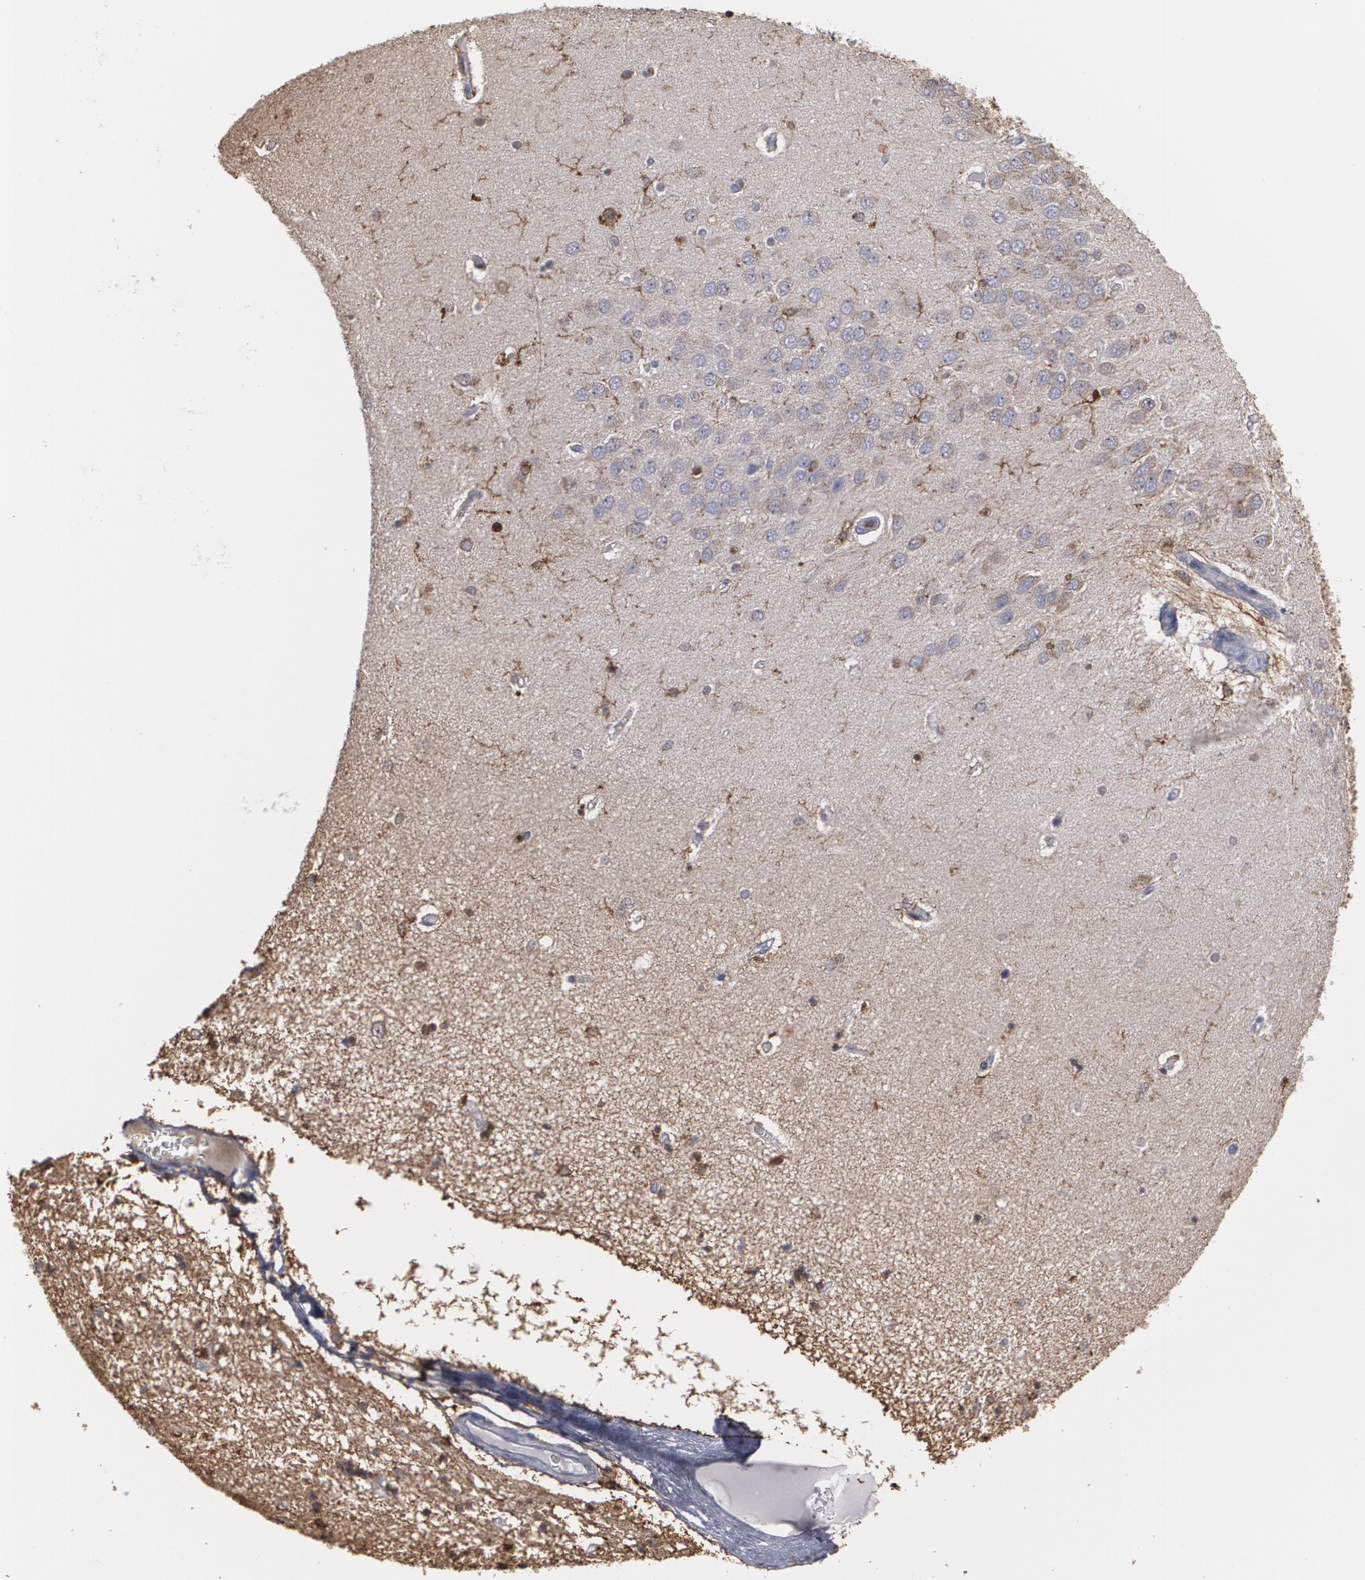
{"staining": {"intensity": "moderate", "quantity": ">75%", "location": "cytoplasmic/membranous"}, "tissue": "hippocampus", "cell_type": "Glial cells", "image_type": "normal", "snomed": [{"axis": "morphology", "description": "Normal tissue, NOS"}, {"axis": "topography", "description": "Hippocampus"}], "caption": "Glial cells display medium levels of moderate cytoplasmic/membranous staining in approximately >75% of cells in unremarkable hippocampus.", "gene": "ODC1", "patient": {"sex": "female", "age": 54}}